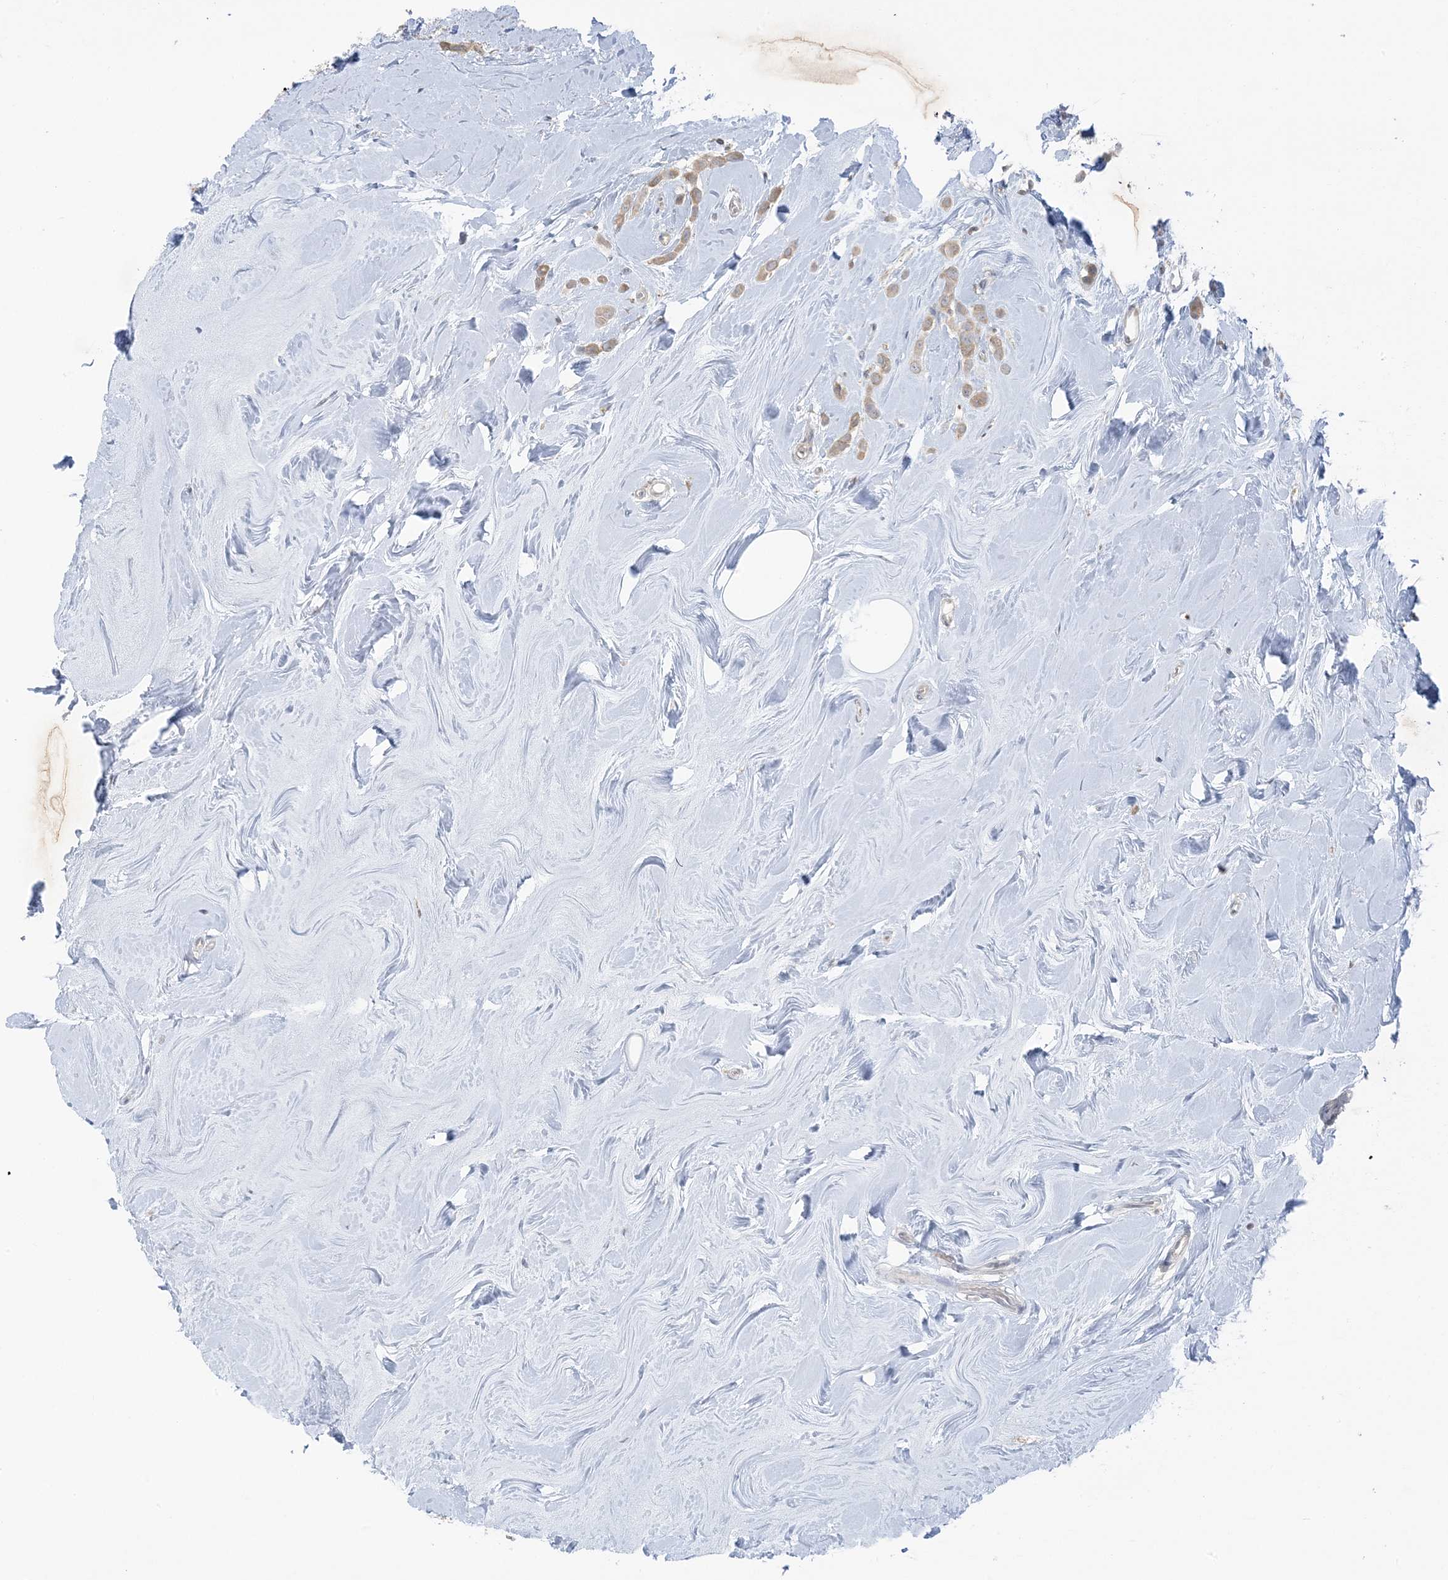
{"staining": {"intensity": "weak", "quantity": "25%-75%", "location": "cytoplasmic/membranous"}, "tissue": "breast cancer", "cell_type": "Tumor cells", "image_type": "cancer", "snomed": [{"axis": "morphology", "description": "Lobular carcinoma"}, {"axis": "topography", "description": "Breast"}], "caption": "An image of human breast cancer stained for a protein exhibits weak cytoplasmic/membranous brown staining in tumor cells. The staining was performed using DAB, with brown indicating positive protein expression. Nuclei are stained blue with hematoxylin.", "gene": "EEFSEC", "patient": {"sex": "female", "age": 47}}